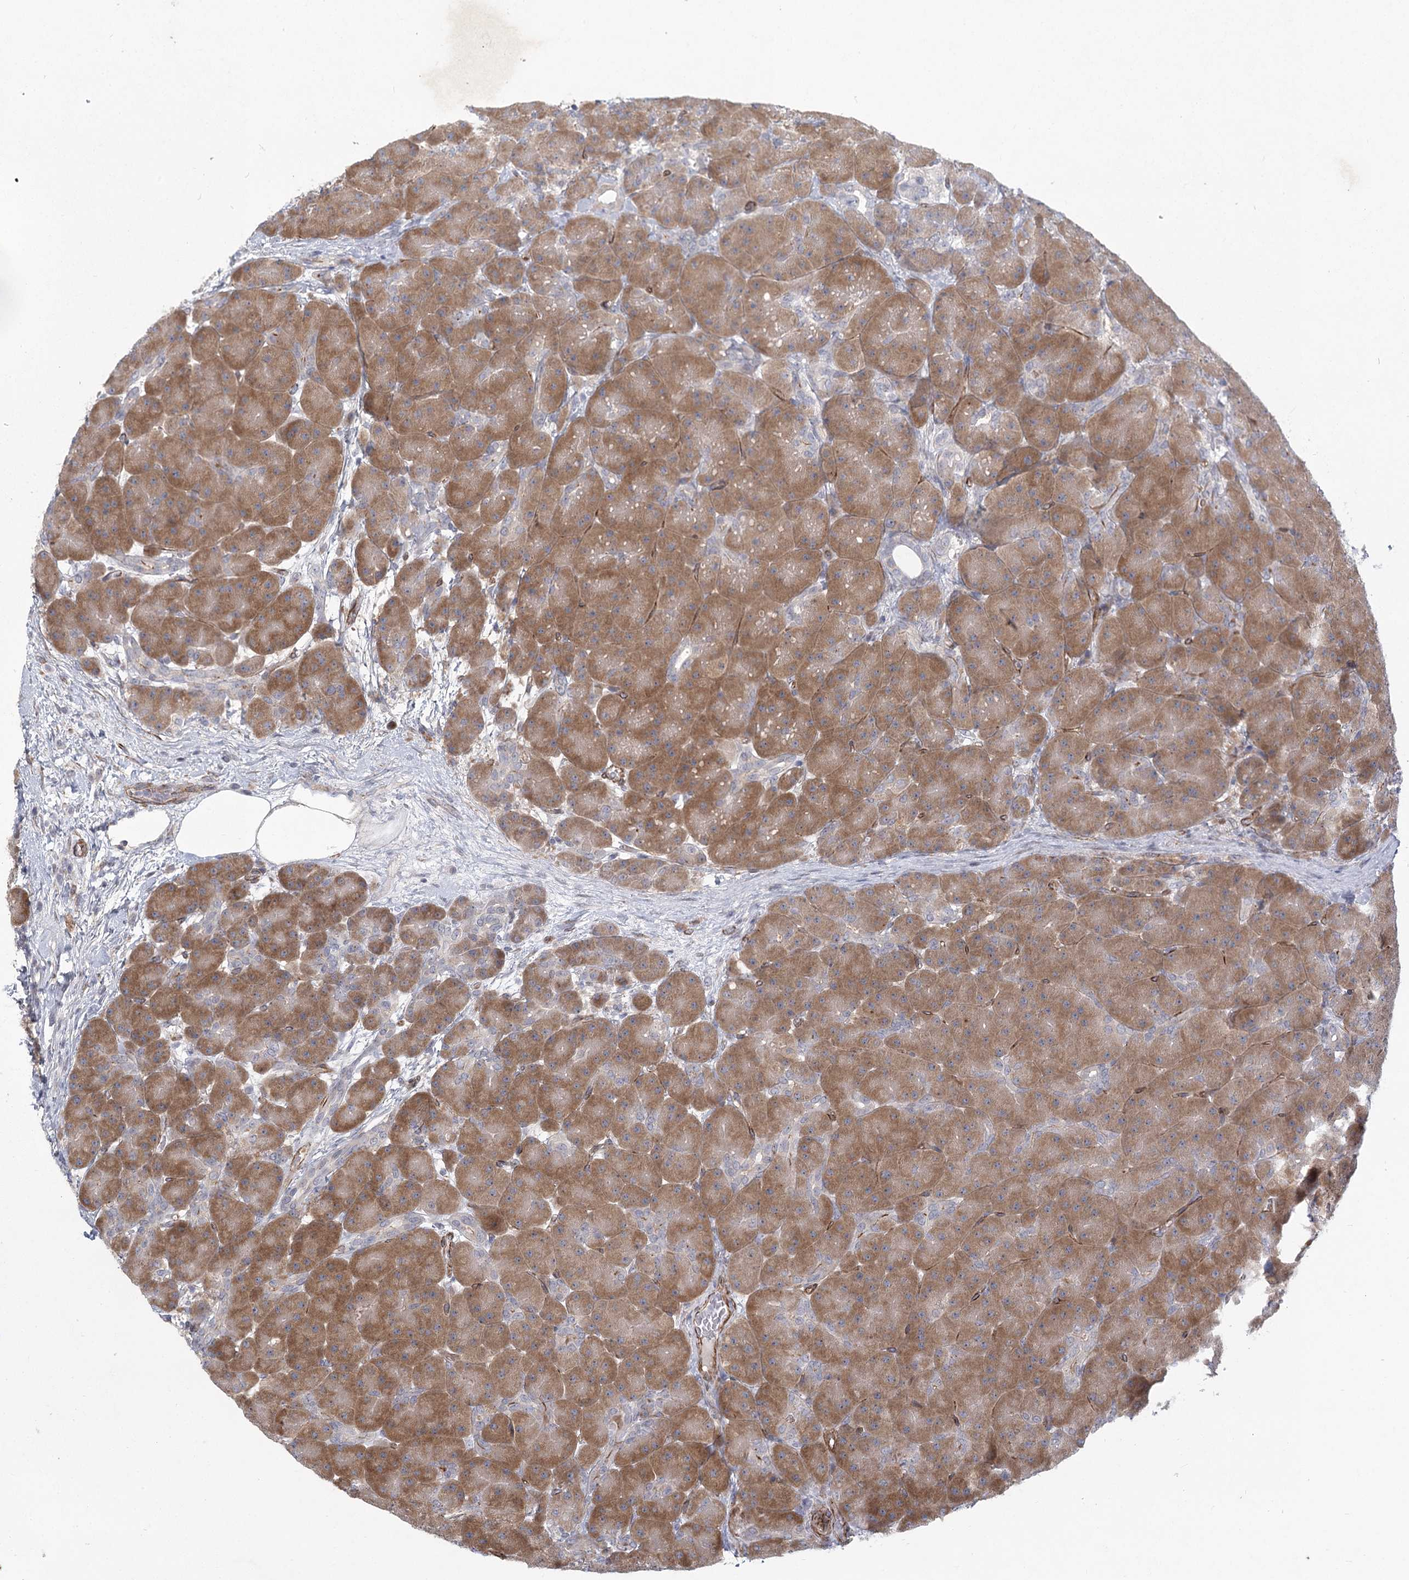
{"staining": {"intensity": "moderate", "quantity": "25%-75%", "location": "cytoplasmic/membranous"}, "tissue": "pancreas", "cell_type": "Exocrine glandular cells", "image_type": "normal", "snomed": [{"axis": "morphology", "description": "Normal tissue, NOS"}, {"axis": "topography", "description": "Pancreas"}], "caption": "Immunohistochemical staining of normal pancreas displays medium levels of moderate cytoplasmic/membranous positivity in approximately 25%-75% of exocrine glandular cells.", "gene": "MEPE", "patient": {"sex": "male", "age": 66}}